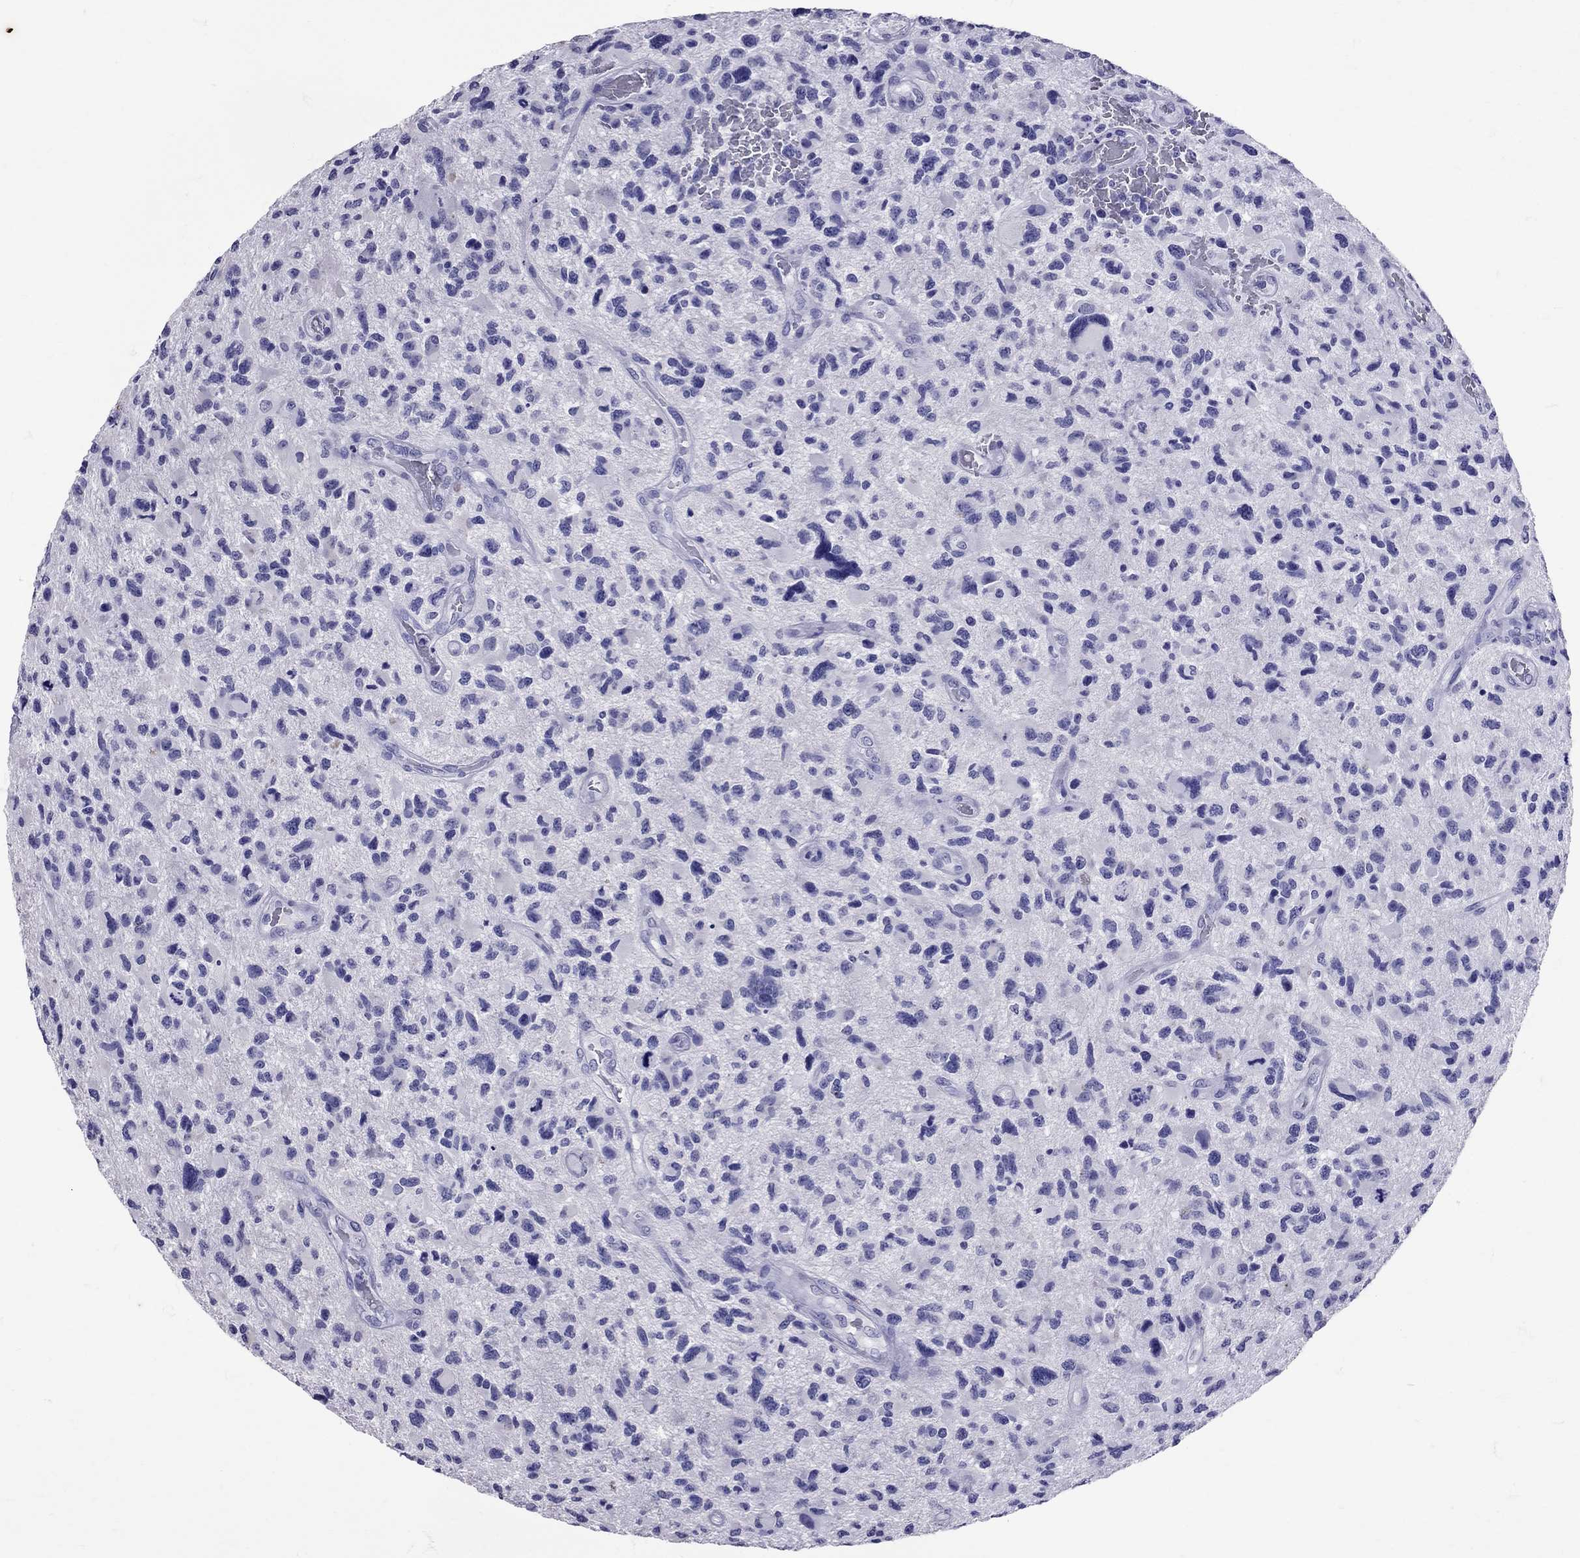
{"staining": {"intensity": "negative", "quantity": "none", "location": "none"}, "tissue": "glioma", "cell_type": "Tumor cells", "image_type": "cancer", "snomed": [{"axis": "morphology", "description": "Glioma, malignant, NOS"}, {"axis": "morphology", "description": "Glioma, malignant, High grade"}, {"axis": "topography", "description": "Brain"}], "caption": "Tumor cells show no significant positivity in malignant glioma. (DAB (3,3'-diaminobenzidine) immunohistochemistry (IHC) visualized using brightfield microscopy, high magnification).", "gene": "AVP", "patient": {"sex": "female", "age": 71}}